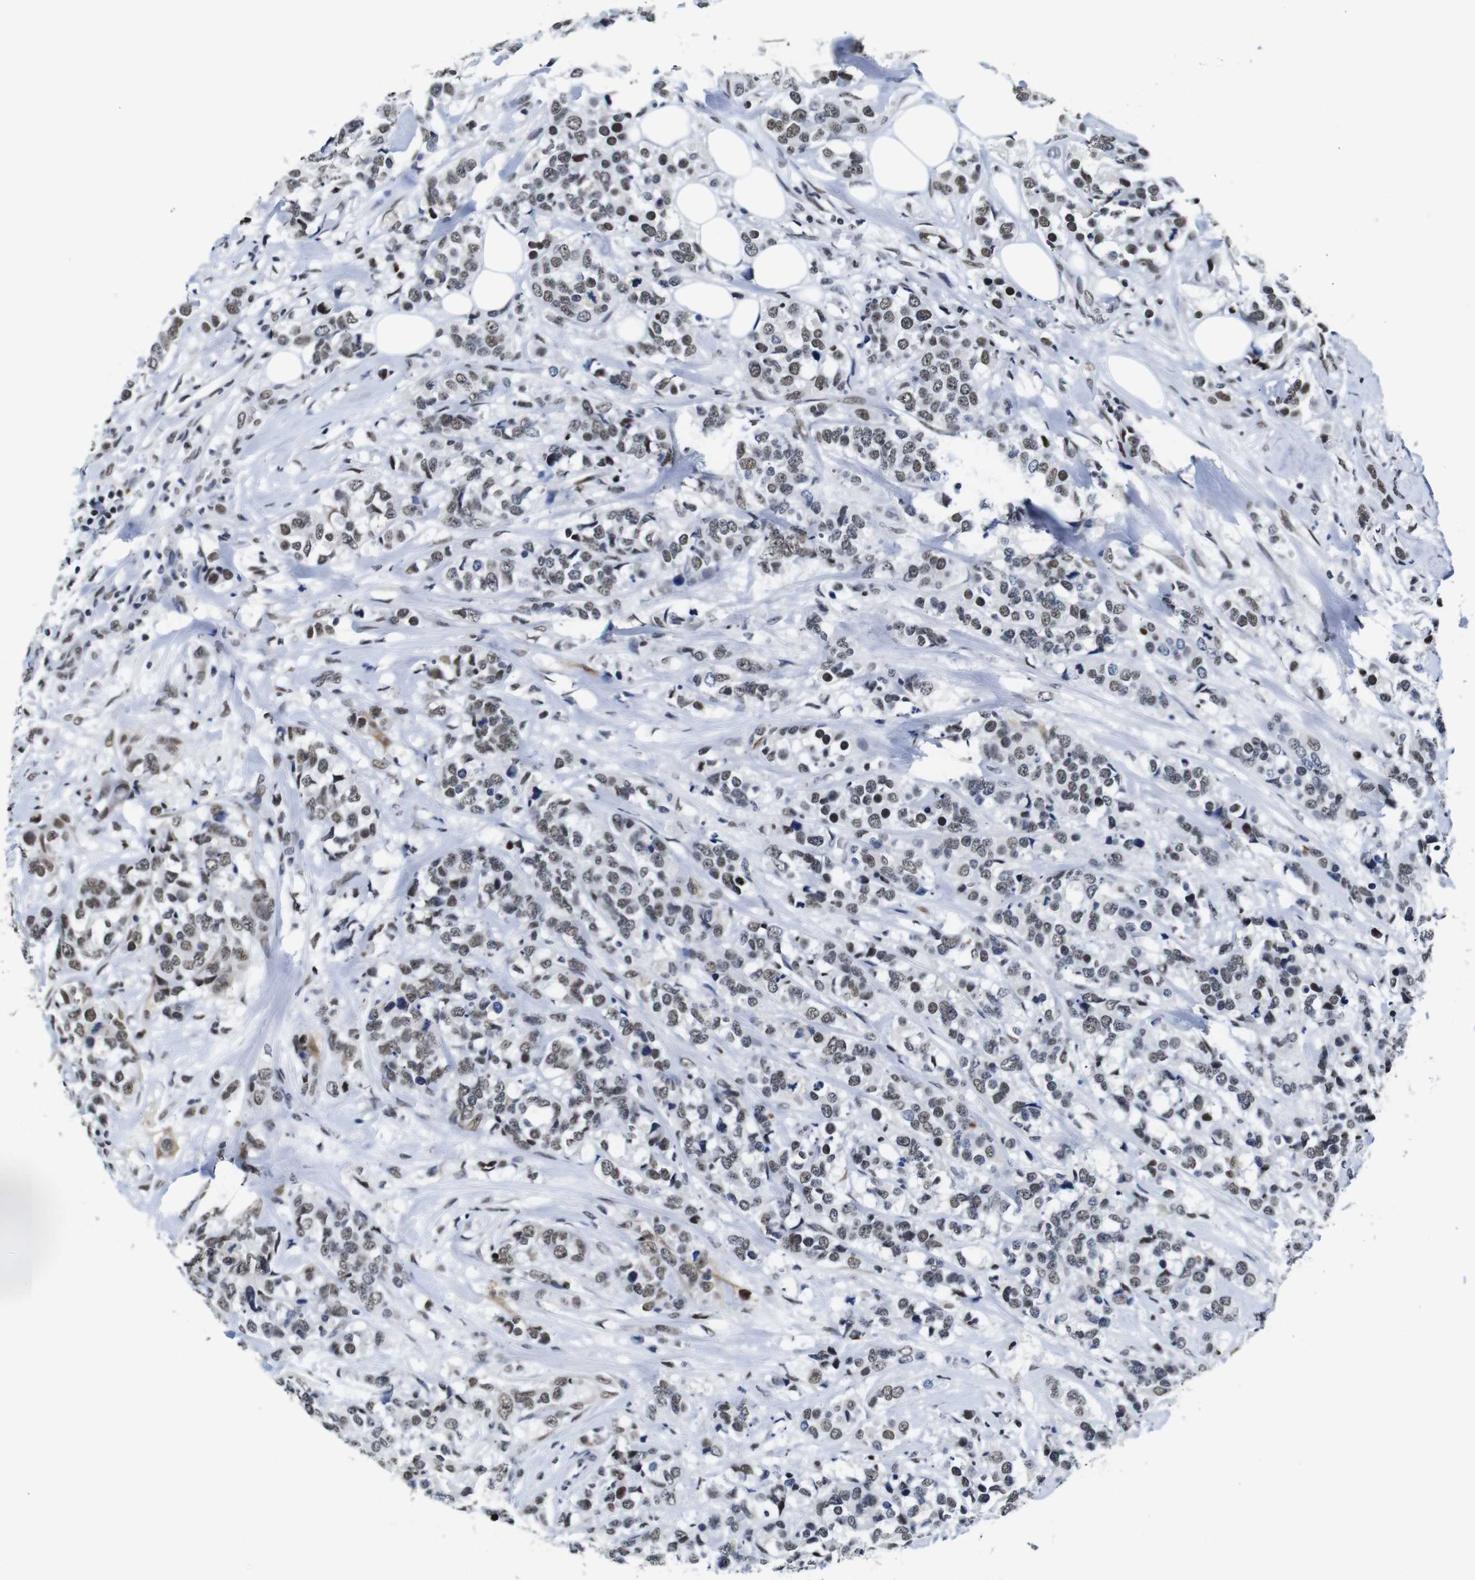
{"staining": {"intensity": "weak", "quantity": ">75%", "location": "nuclear"}, "tissue": "breast cancer", "cell_type": "Tumor cells", "image_type": "cancer", "snomed": [{"axis": "morphology", "description": "Lobular carcinoma"}, {"axis": "topography", "description": "Breast"}], "caption": "Human breast cancer stained for a protein (brown) demonstrates weak nuclear positive staining in about >75% of tumor cells.", "gene": "ILDR2", "patient": {"sex": "female", "age": 59}}